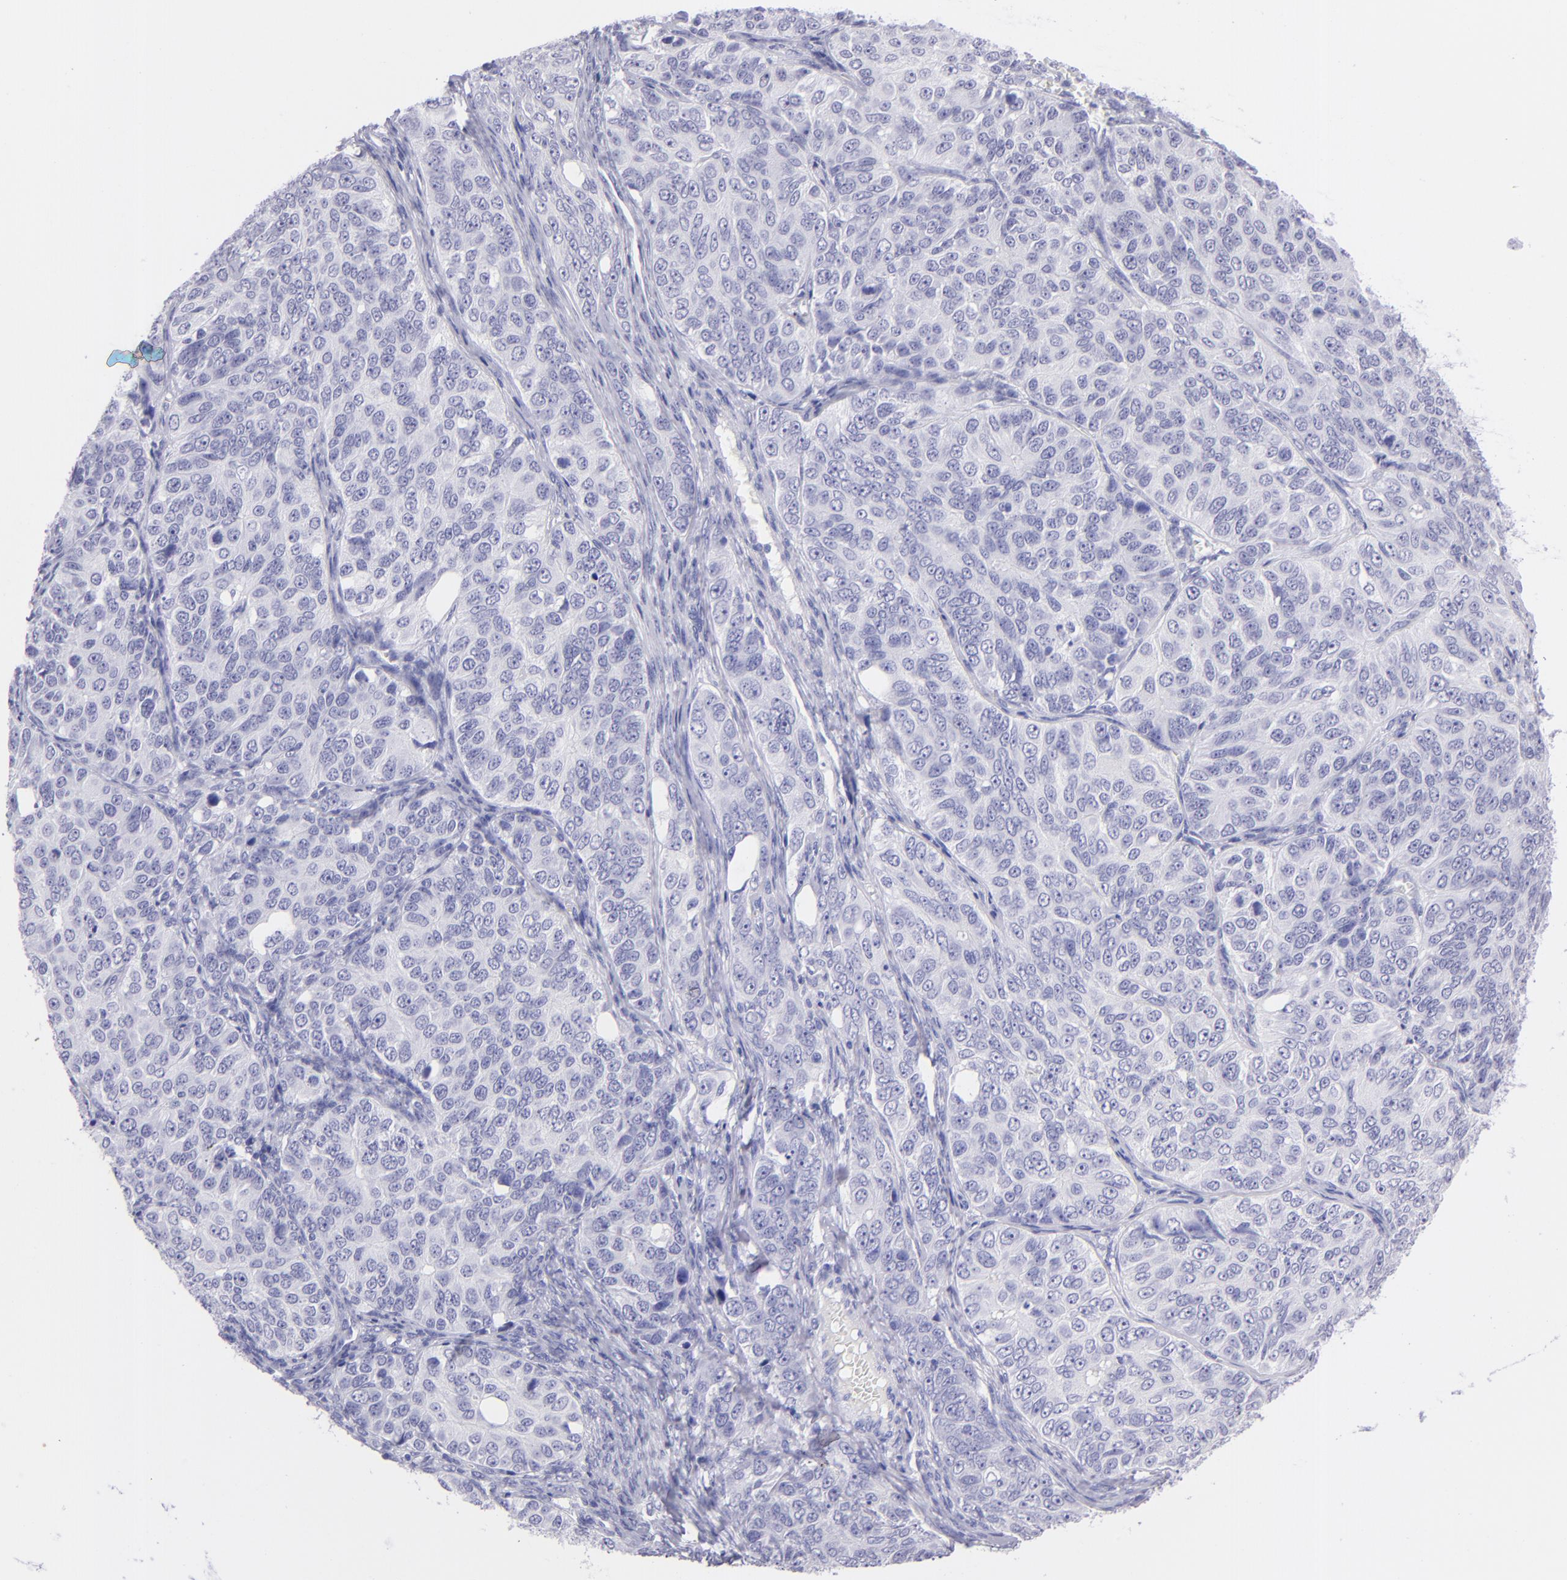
{"staining": {"intensity": "negative", "quantity": "none", "location": "none"}, "tissue": "ovarian cancer", "cell_type": "Tumor cells", "image_type": "cancer", "snomed": [{"axis": "morphology", "description": "Carcinoma, endometroid"}, {"axis": "topography", "description": "Ovary"}], "caption": "A photomicrograph of ovarian cancer (endometroid carcinoma) stained for a protein shows no brown staining in tumor cells.", "gene": "SLC1A3", "patient": {"sex": "female", "age": 51}}